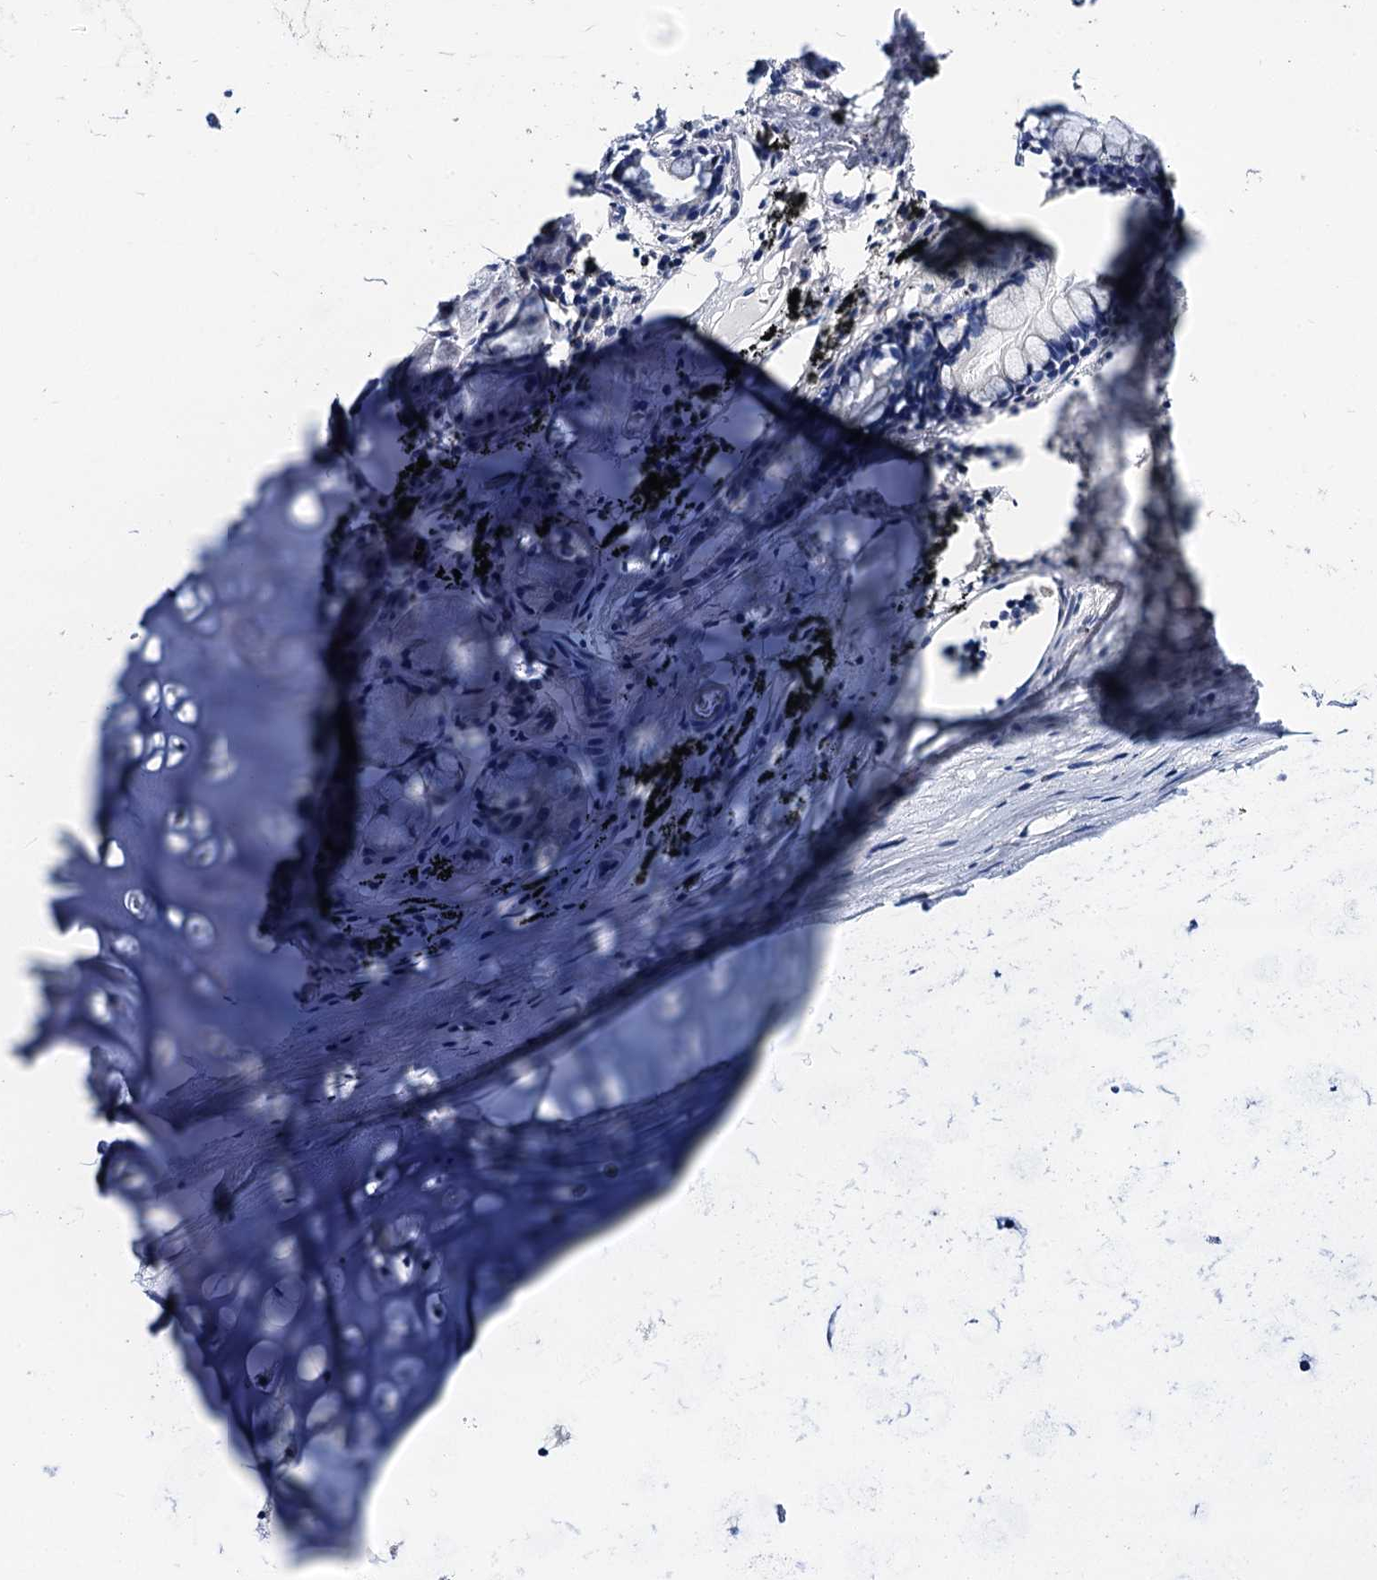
{"staining": {"intensity": "negative", "quantity": "none", "location": "none"}, "tissue": "adipose tissue", "cell_type": "Adipocytes", "image_type": "normal", "snomed": [{"axis": "morphology", "description": "Normal tissue, NOS"}, {"axis": "topography", "description": "Lymph node"}, {"axis": "topography", "description": "Bronchus"}], "caption": "Photomicrograph shows no protein positivity in adipocytes of normal adipose tissue. (DAB (3,3'-diaminobenzidine) immunohistochemistry visualized using brightfield microscopy, high magnification).", "gene": "MYBPC3", "patient": {"sex": "male", "age": 63}}